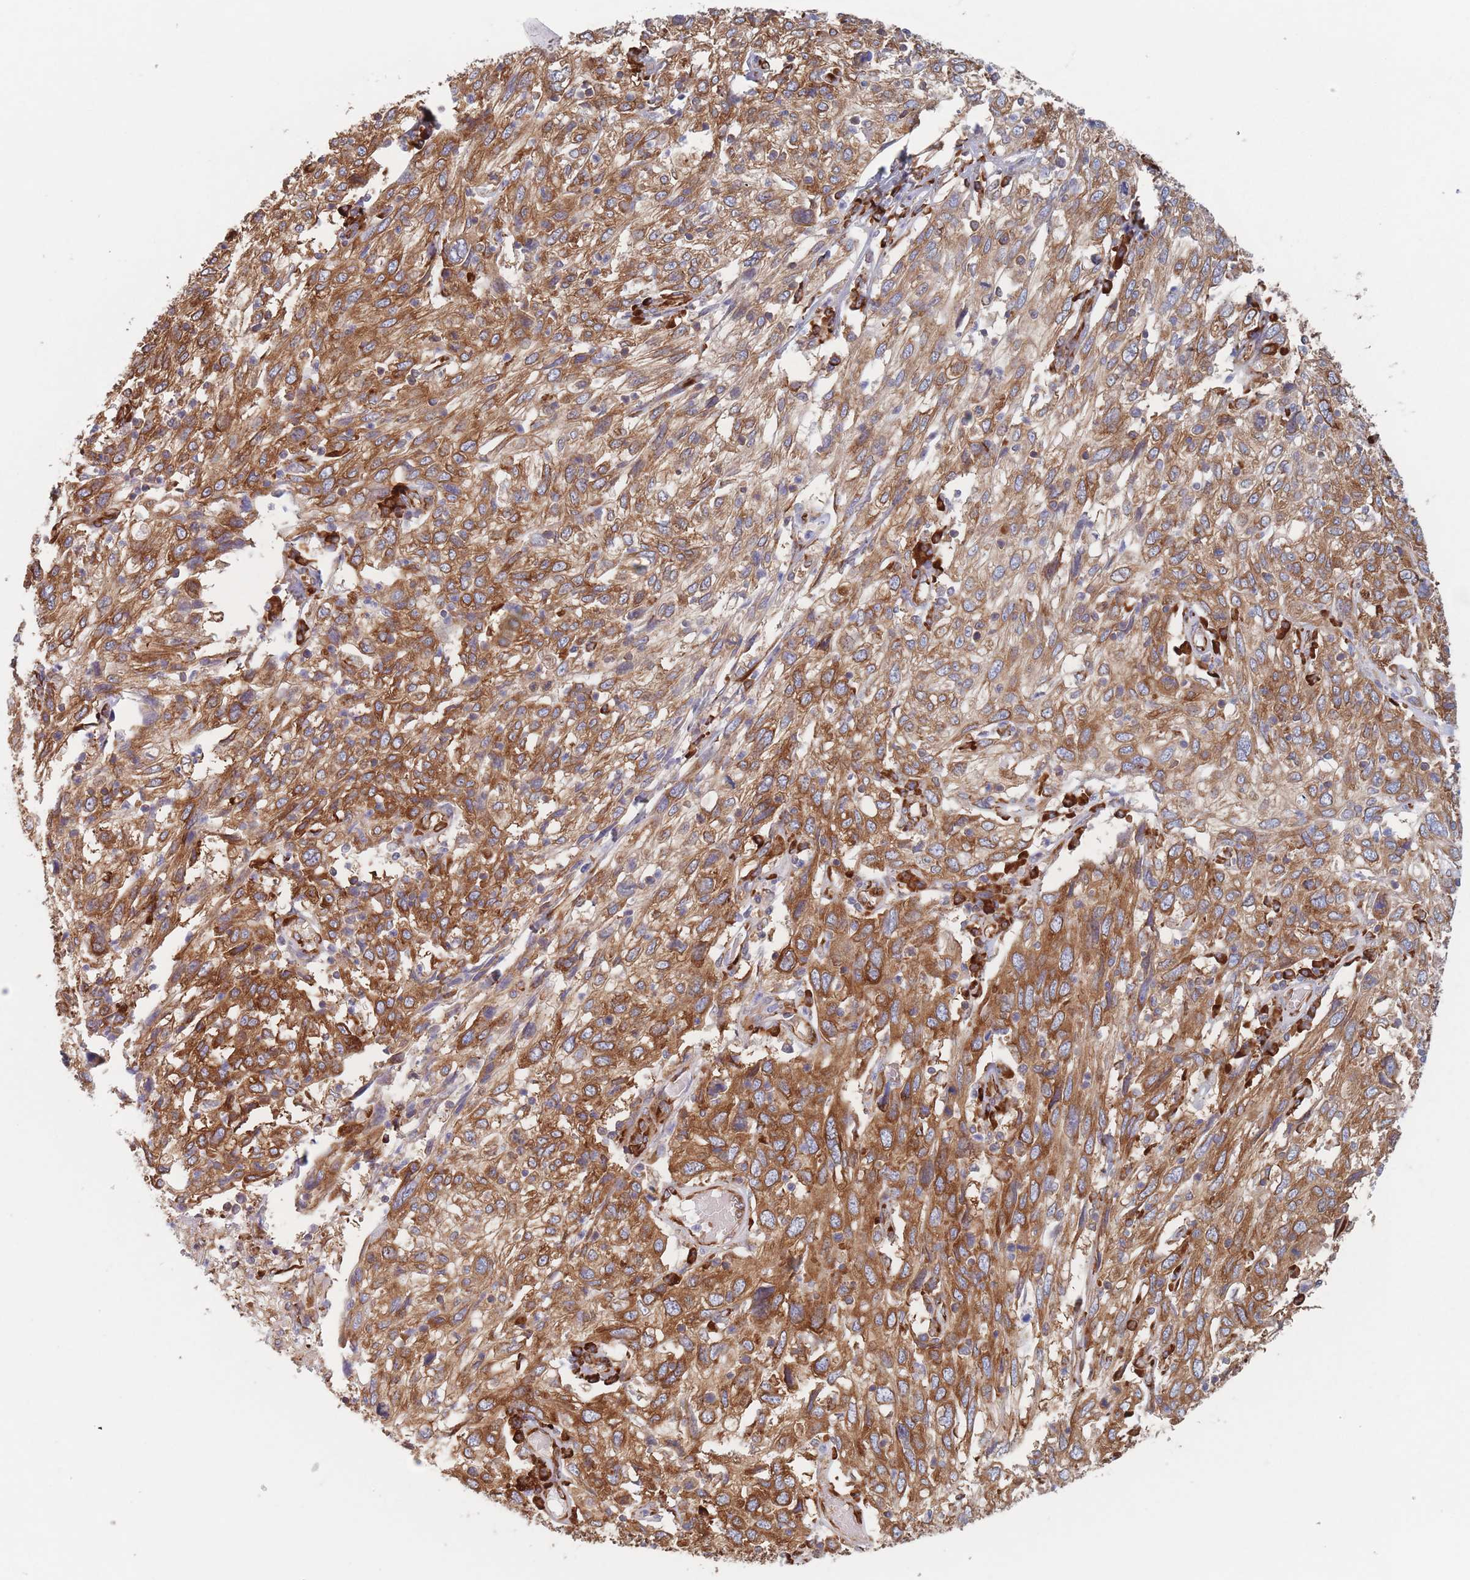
{"staining": {"intensity": "strong", "quantity": ">75%", "location": "cytoplasmic/membranous"}, "tissue": "cervical cancer", "cell_type": "Tumor cells", "image_type": "cancer", "snomed": [{"axis": "morphology", "description": "Squamous cell carcinoma, NOS"}, {"axis": "topography", "description": "Cervix"}], "caption": "The immunohistochemical stain highlights strong cytoplasmic/membranous staining in tumor cells of cervical cancer (squamous cell carcinoma) tissue.", "gene": "EEF1B2", "patient": {"sex": "female", "age": 46}}